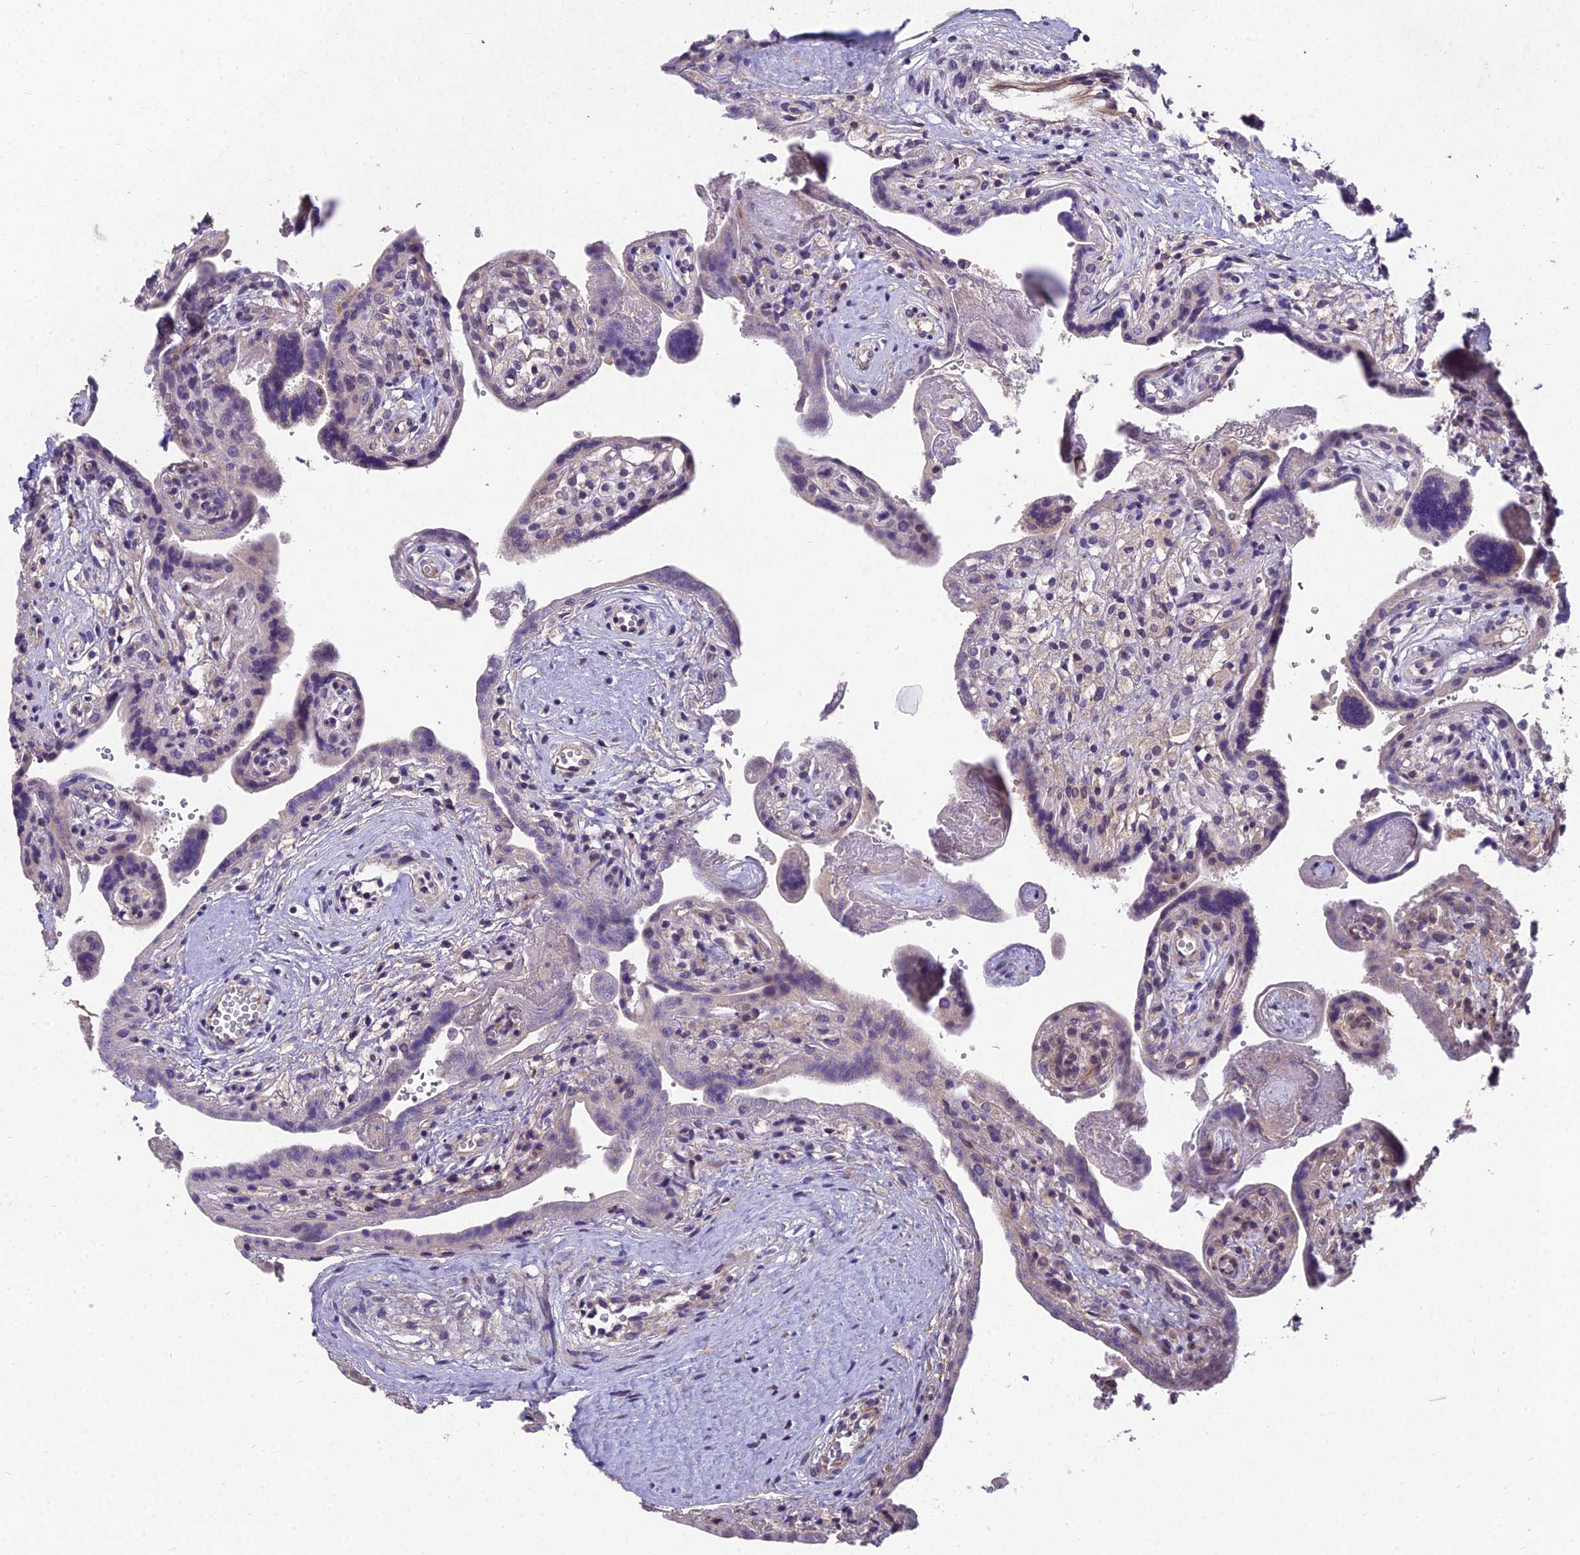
{"staining": {"intensity": "negative", "quantity": "none", "location": "none"}, "tissue": "placenta", "cell_type": "Trophoblastic cells", "image_type": "normal", "snomed": [{"axis": "morphology", "description": "Normal tissue, NOS"}, {"axis": "topography", "description": "Placenta"}], "caption": "The IHC histopathology image has no significant staining in trophoblastic cells of placenta.", "gene": "ZNF333", "patient": {"sex": "female", "age": 37}}